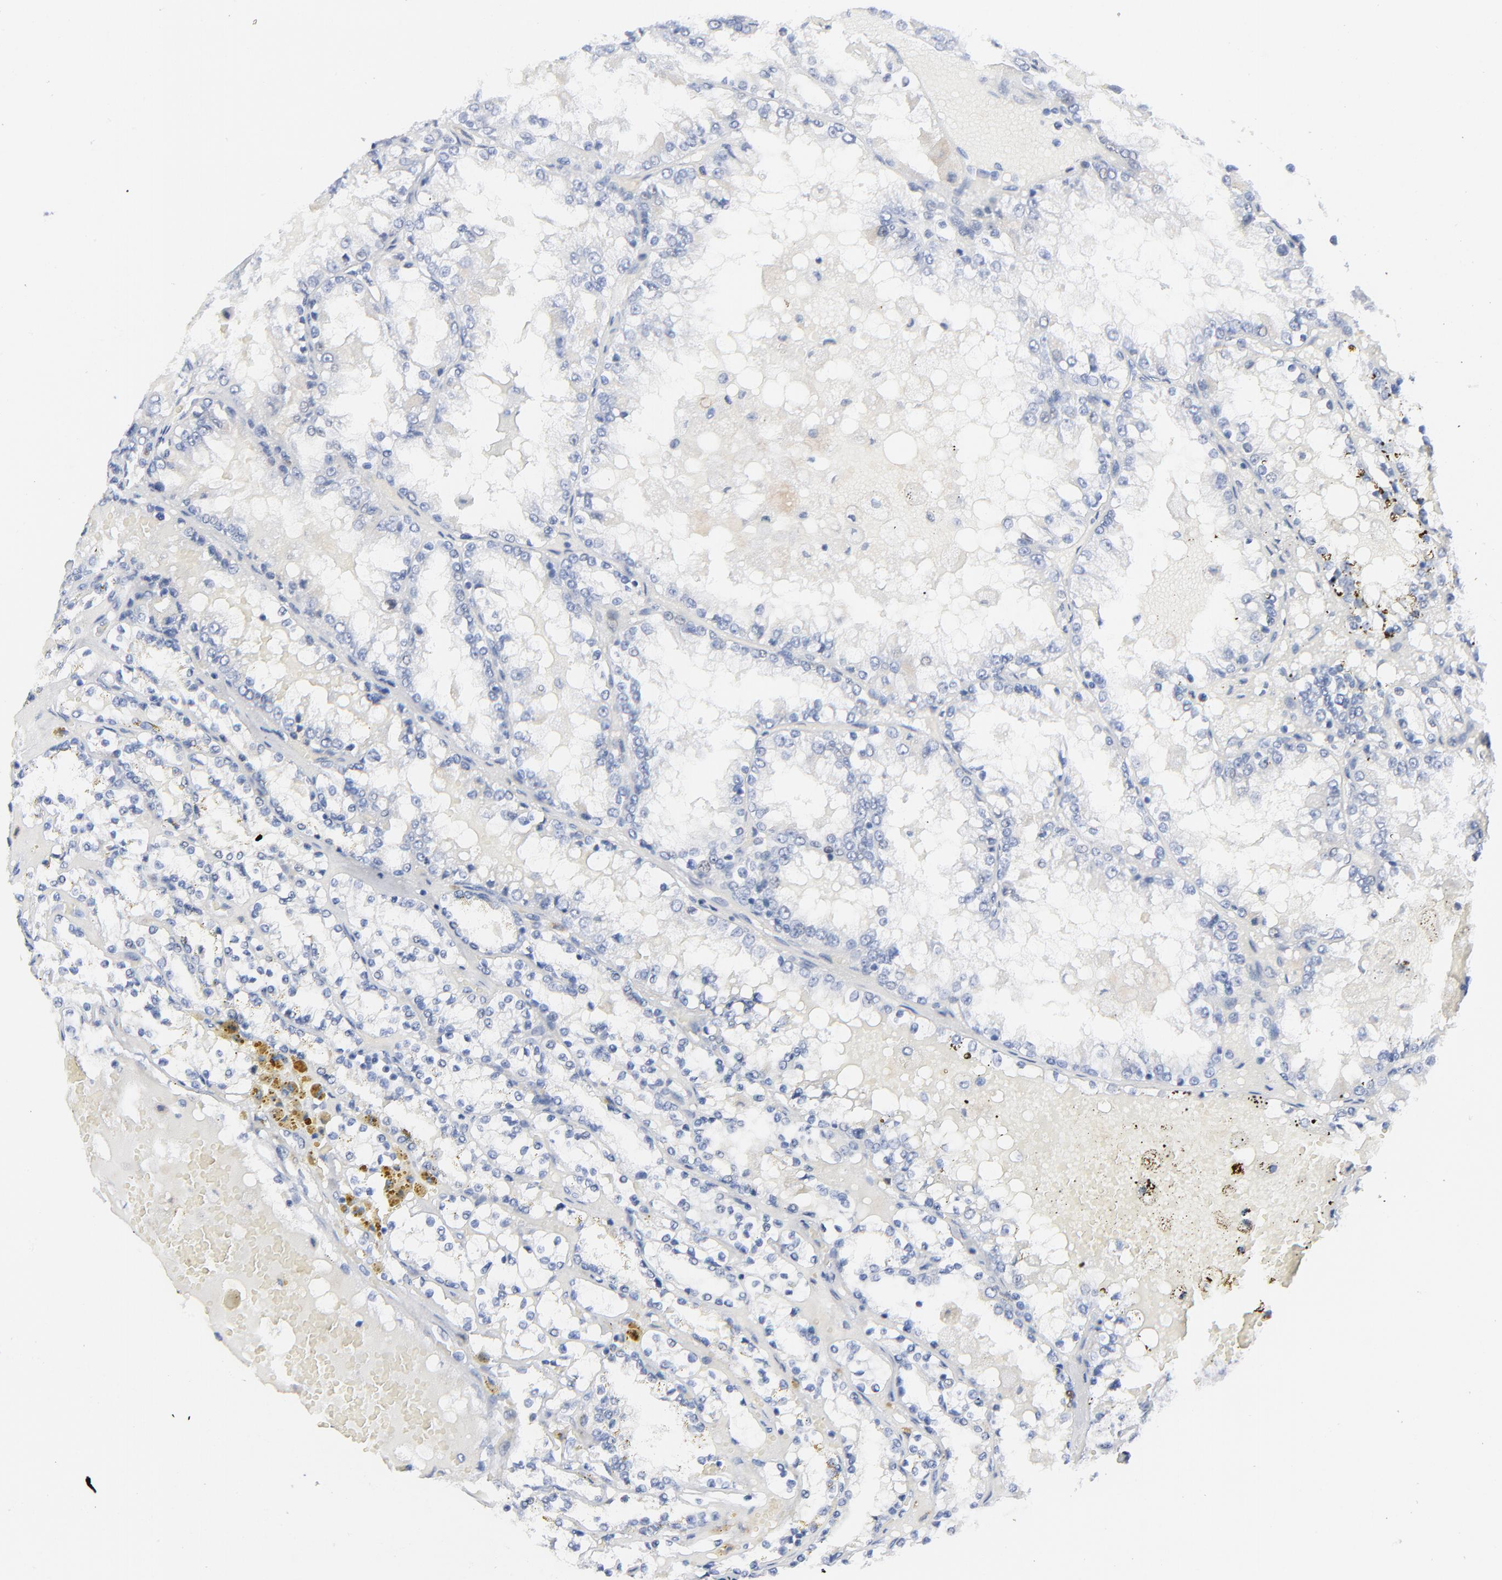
{"staining": {"intensity": "negative", "quantity": "none", "location": "none"}, "tissue": "renal cancer", "cell_type": "Tumor cells", "image_type": "cancer", "snomed": [{"axis": "morphology", "description": "Adenocarcinoma, NOS"}, {"axis": "topography", "description": "Kidney"}], "caption": "DAB immunohistochemical staining of human renal cancer exhibits no significant expression in tumor cells.", "gene": "CDK1", "patient": {"sex": "female", "age": 56}}